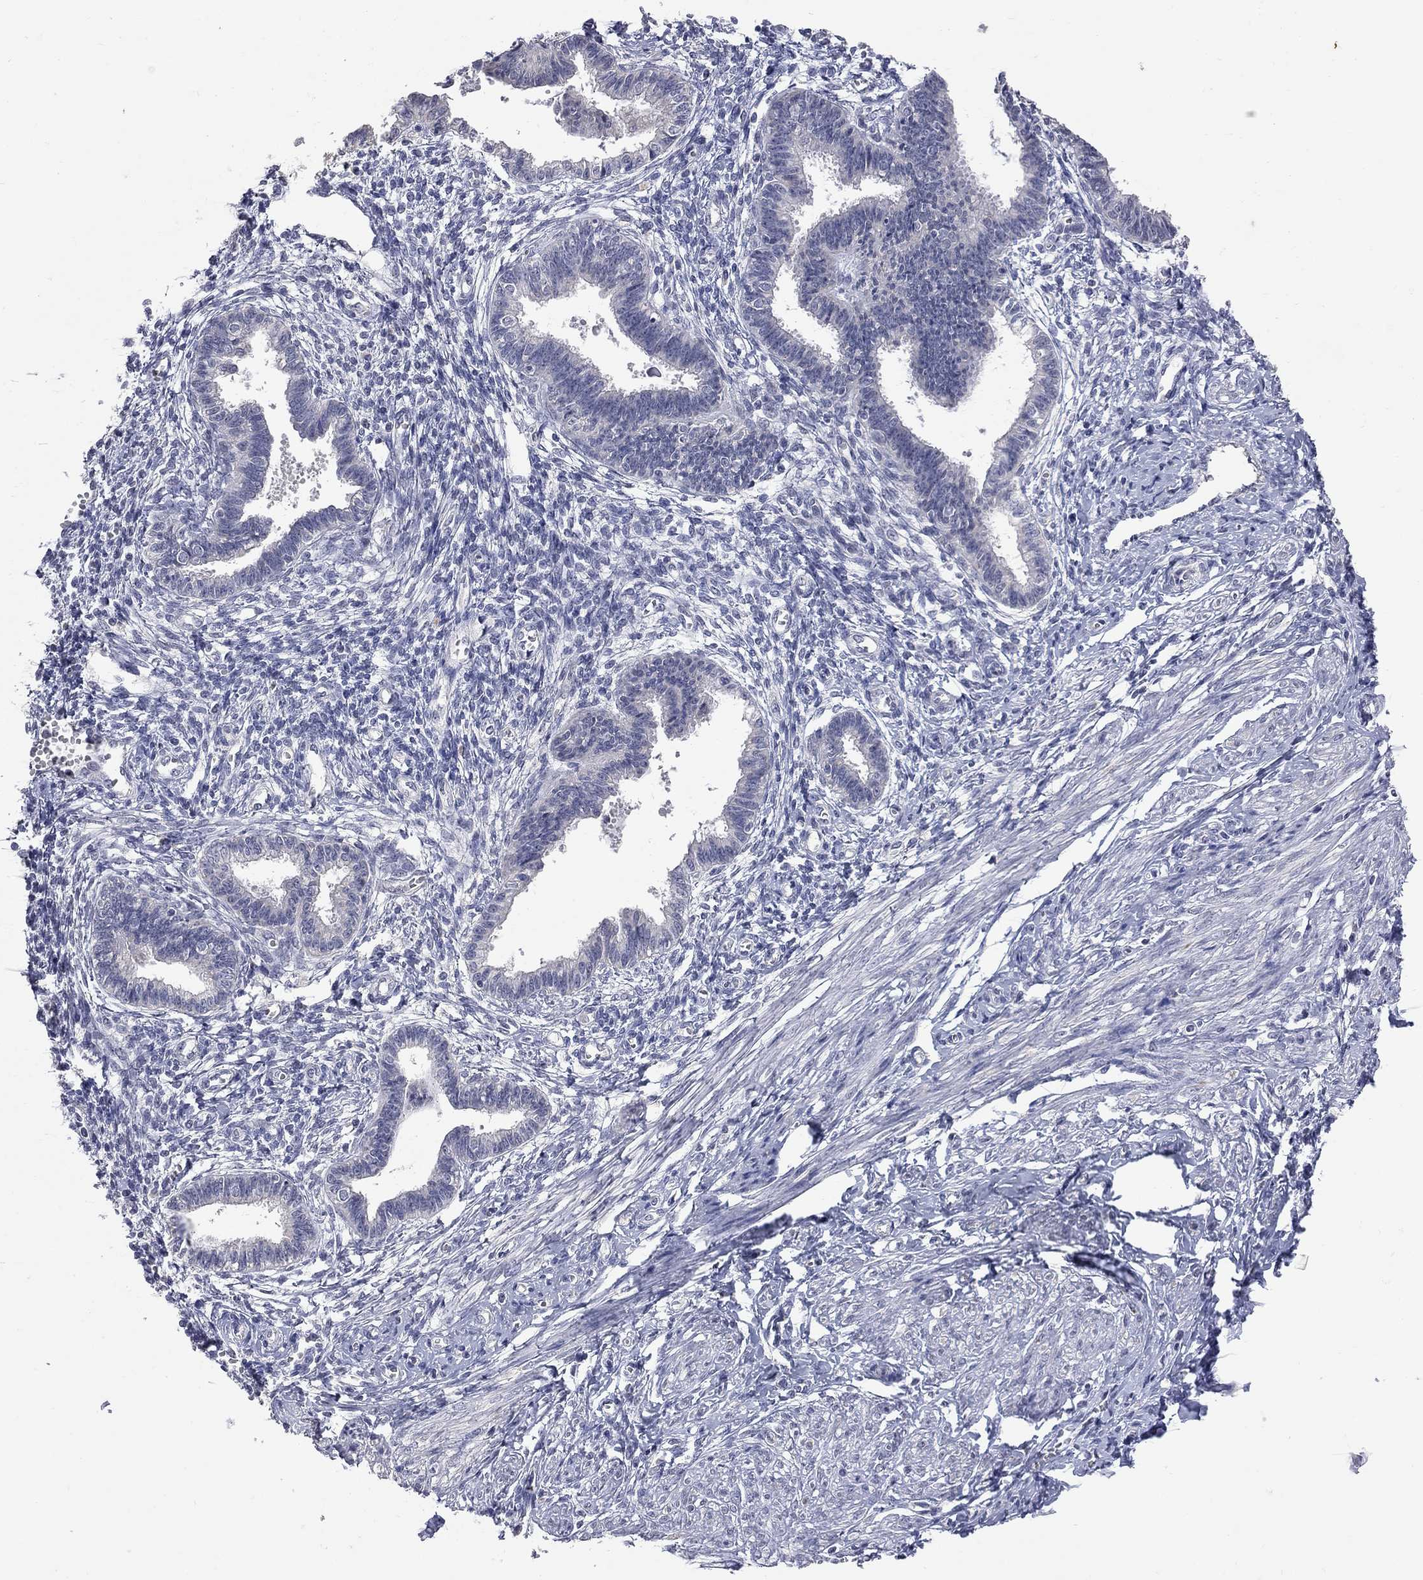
{"staining": {"intensity": "negative", "quantity": "none", "location": "none"}, "tissue": "endometrium", "cell_type": "Cells in endometrial stroma", "image_type": "normal", "snomed": [{"axis": "morphology", "description": "Normal tissue, NOS"}, {"axis": "topography", "description": "Cervix"}, {"axis": "topography", "description": "Endometrium"}], "caption": "Cells in endometrial stroma are negative for brown protein staining in unremarkable endometrium. Nuclei are stained in blue.", "gene": "NOS2", "patient": {"sex": "female", "age": 37}}